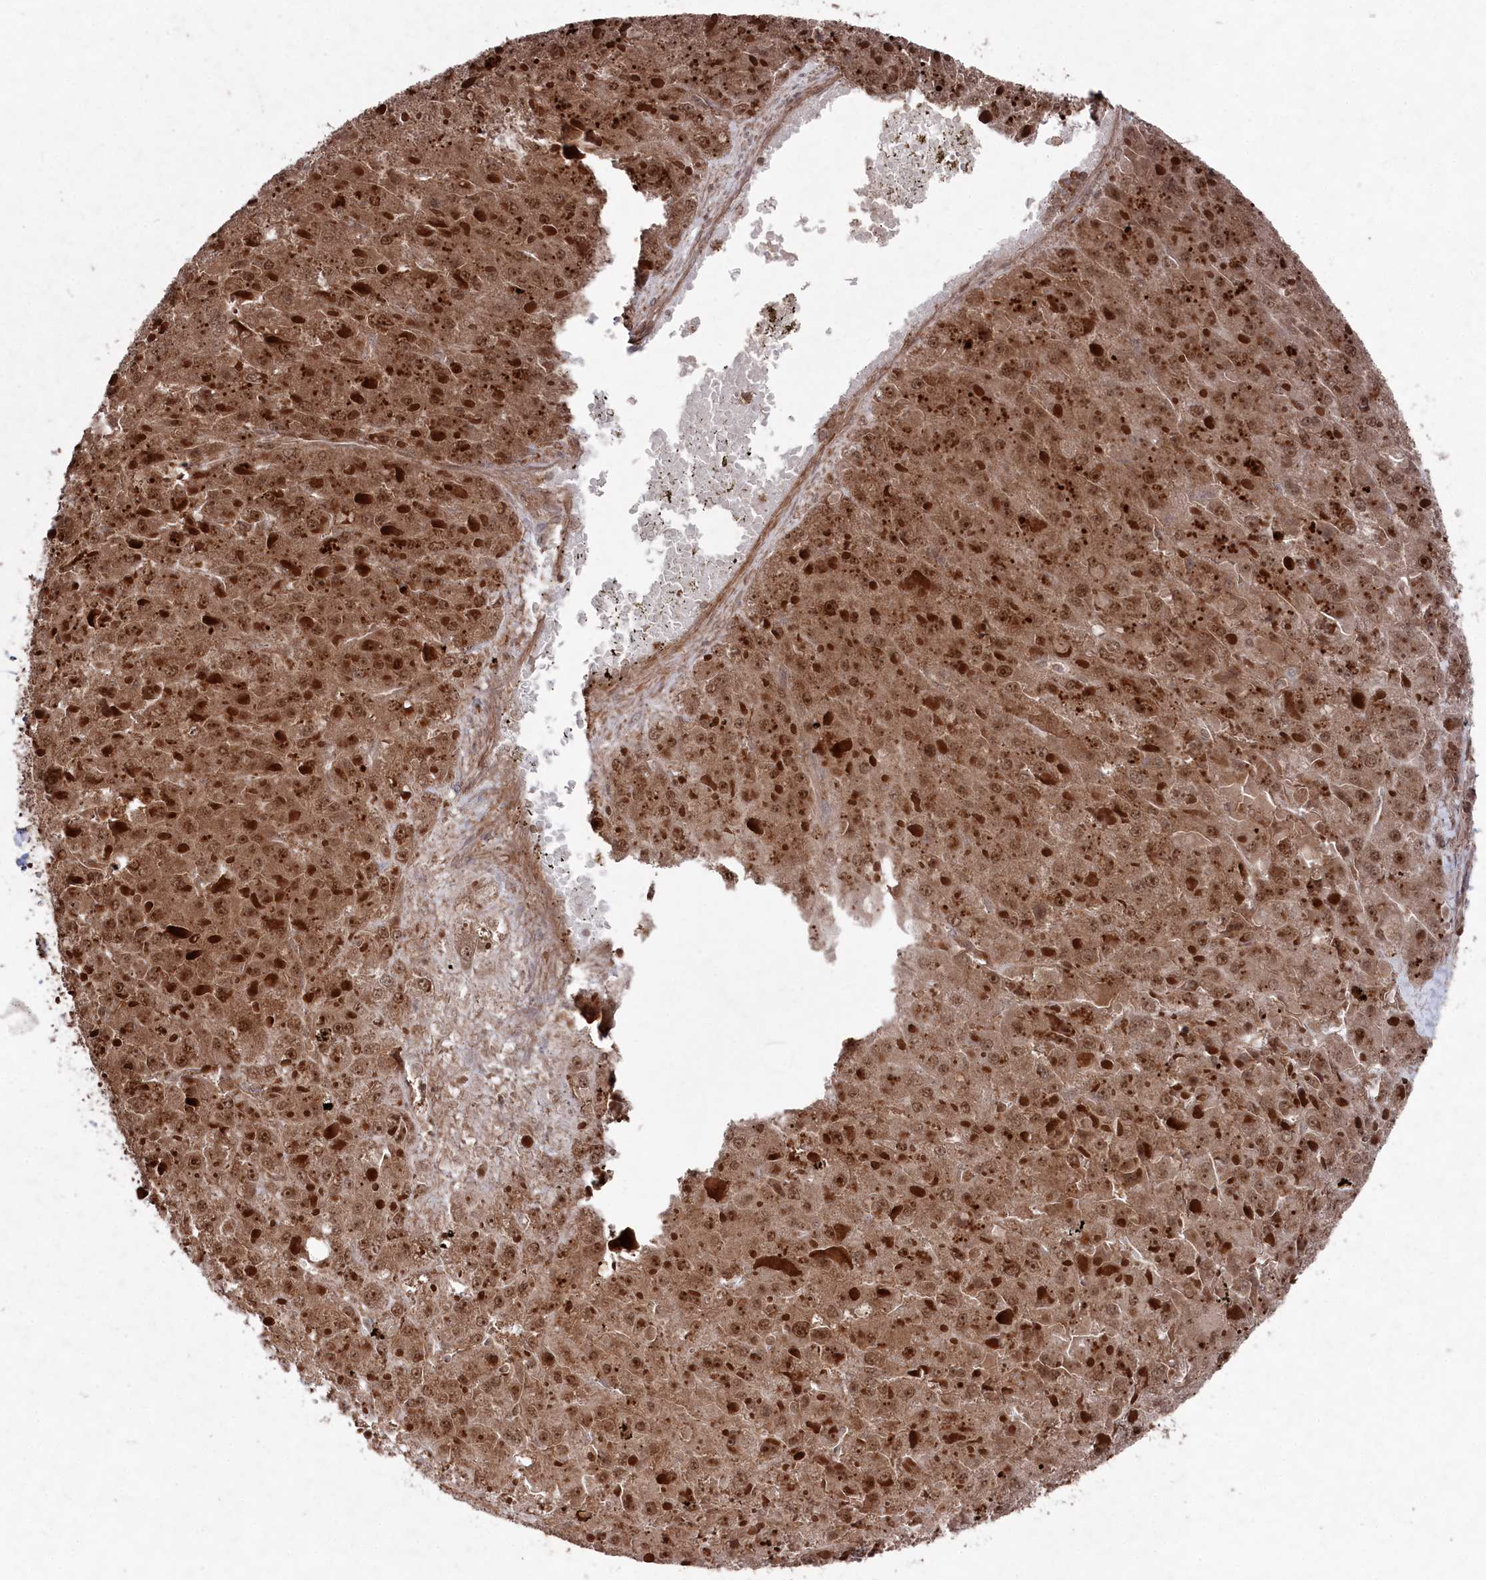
{"staining": {"intensity": "moderate", "quantity": ">75%", "location": "cytoplasmic/membranous,nuclear"}, "tissue": "liver cancer", "cell_type": "Tumor cells", "image_type": "cancer", "snomed": [{"axis": "morphology", "description": "Carcinoma, Hepatocellular, NOS"}, {"axis": "topography", "description": "Liver"}], "caption": "This micrograph exhibits liver cancer (hepatocellular carcinoma) stained with IHC to label a protein in brown. The cytoplasmic/membranous and nuclear of tumor cells show moderate positivity for the protein. Nuclei are counter-stained blue.", "gene": "BORCS7", "patient": {"sex": "female", "age": 73}}